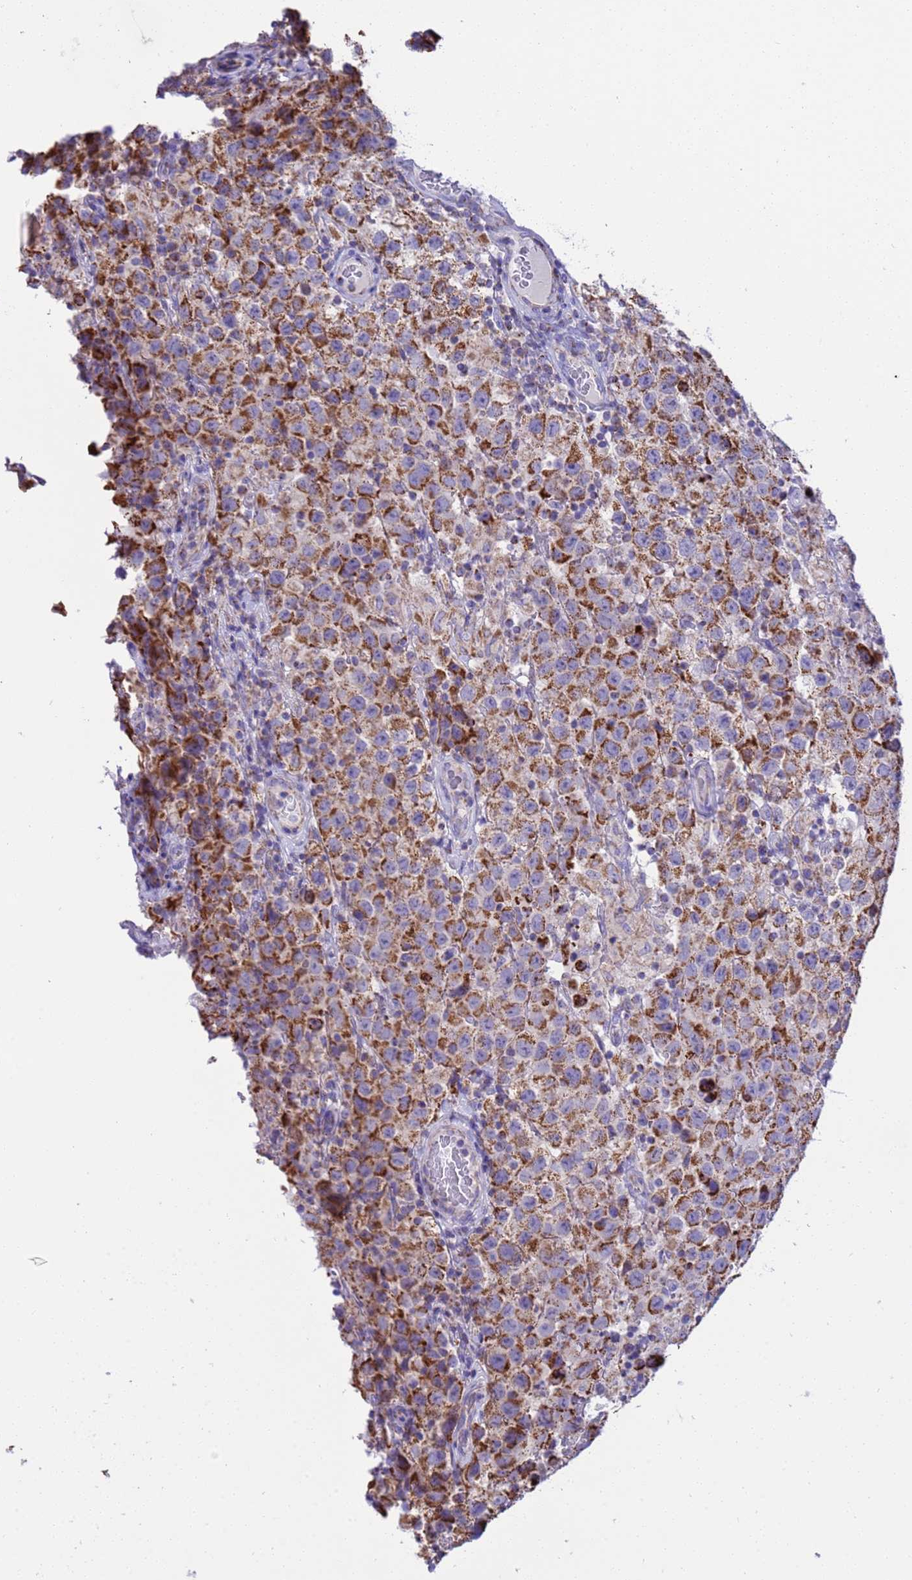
{"staining": {"intensity": "strong", "quantity": ">75%", "location": "cytoplasmic/membranous"}, "tissue": "testis cancer", "cell_type": "Tumor cells", "image_type": "cancer", "snomed": [{"axis": "morphology", "description": "Seminoma, NOS"}, {"axis": "morphology", "description": "Carcinoma, Embryonal, NOS"}, {"axis": "topography", "description": "Testis"}], "caption": "This micrograph shows immunohistochemistry staining of human testis cancer, with high strong cytoplasmic/membranous expression in approximately >75% of tumor cells.", "gene": "RNF165", "patient": {"sex": "male", "age": 41}}